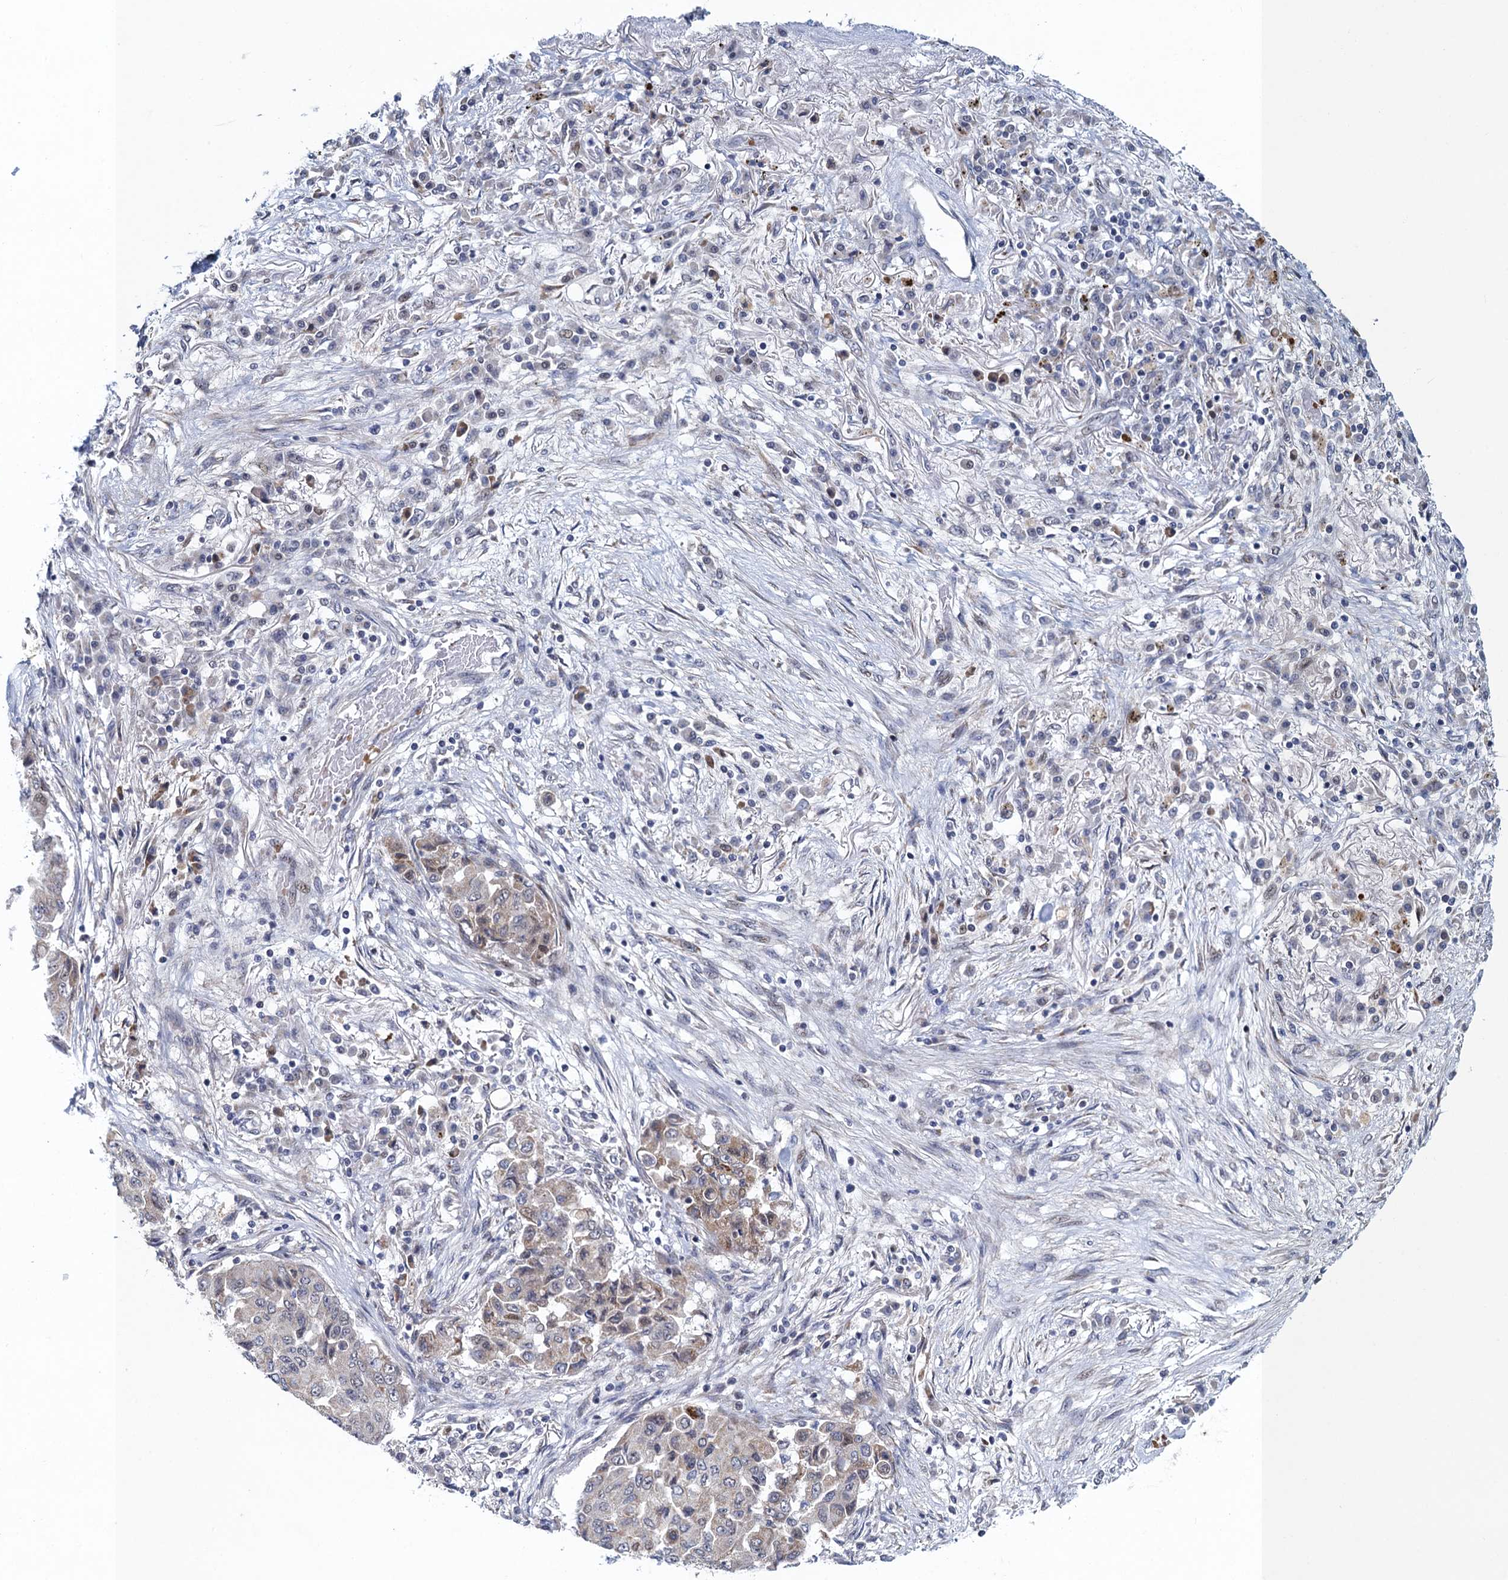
{"staining": {"intensity": "weak", "quantity": "<25%", "location": "cytoplasmic/membranous,nuclear"}, "tissue": "lung cancer", "cell_type": "Tumor cells", "image_type": "cancer", "snomed": [{"axis": "morphology", "description": "Squamous cell carcinoma, NOS"}, {"axis": "topography", "description": "Lung"}], "caption": "DAB (3,3'-diaminobenzidine) immunohistochemical staining of human lung cancer displays no significant staining in tumor cells. The staining is performed using DAB (3,3'-diaminobenzidine) brown chromogen with nuclei counter-stained in using hematoxylin.", "gene": "ATOSA", "patient": {"sex": "male", "age": 74}}